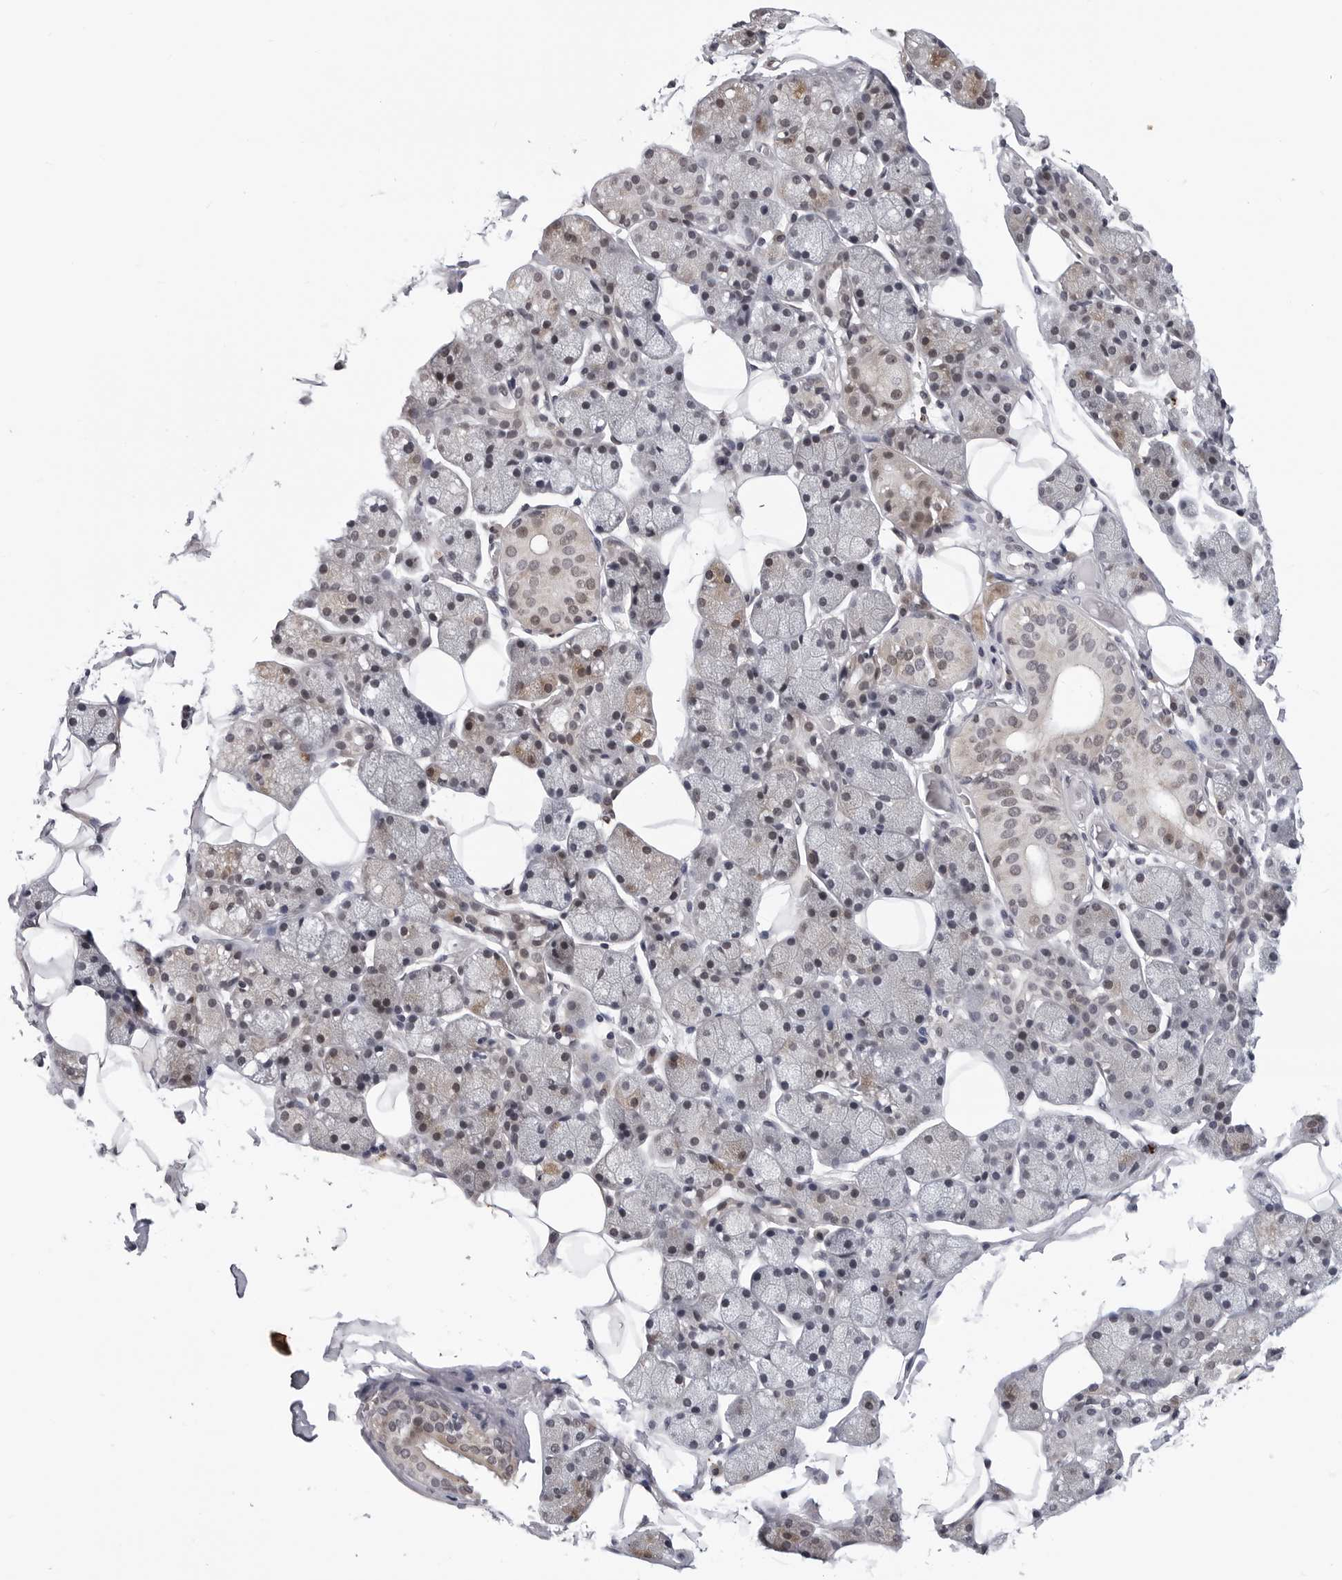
{"staining": {"intensity": "moderate", "quantity": "25%-75%", "location": "cytoplasmic/membranous,nuclear"}, "tissue": "salivary gland", "cell_type": "Glandular cells", "image_type": "normal", "snomed": [{"axis": "morphology", "description": "Normal tissue, NOS"}, {"axis": "topography", "description": "Salivary gland"}], "caption": "Moderate cytoplasmic/membranous,nuclear protein expression is appreciated in about 25%-75% of glandular cells in salivary gland. (Brightfield microscopy of DAB IHC at high magnification).", "gene": "KIAA1614", "patient": {"sex": "female", "age": 33}}